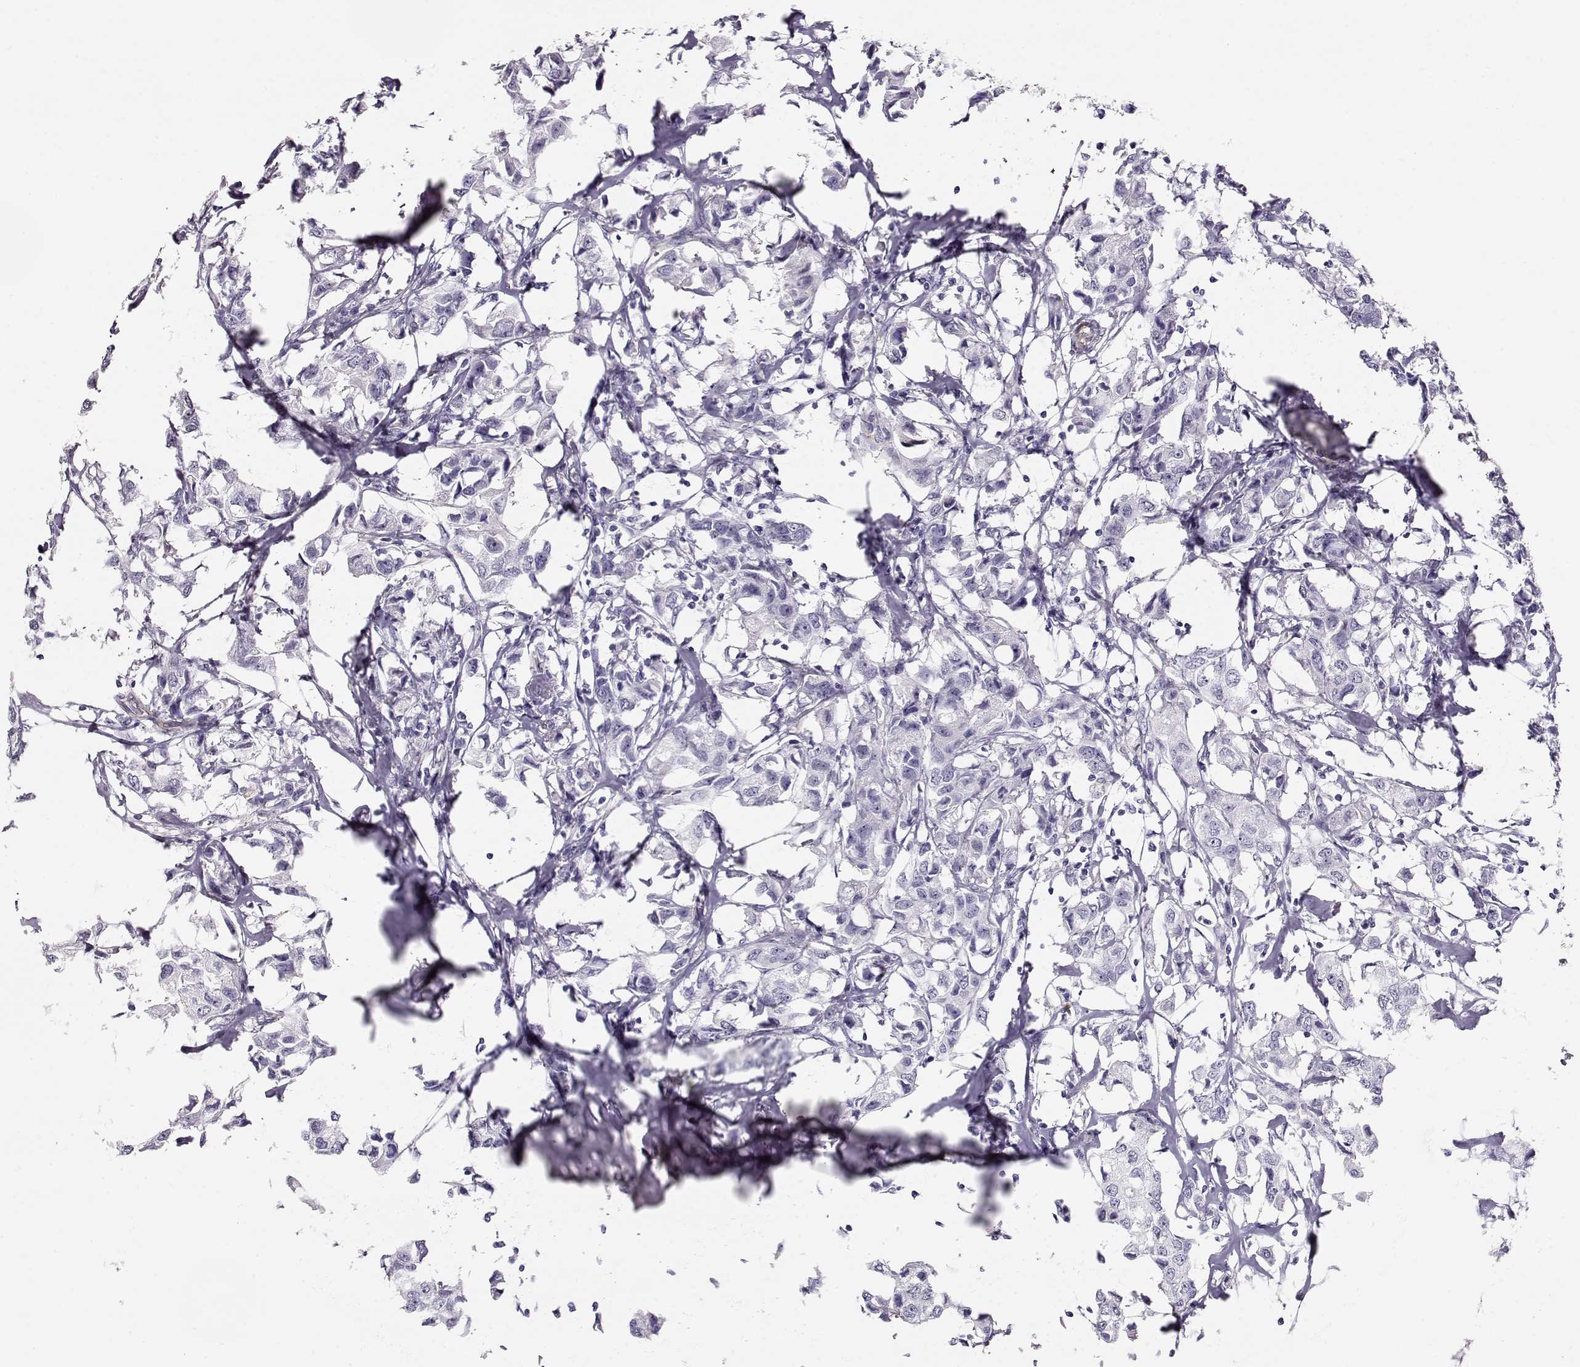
{"staining": {"intensity": "negative", "quantity": "none", "location": "none"}, "tissue": "breast cancer", "cell_type": "Tumor cells", "image_type": "cancer", "snomed": [{"axis": "morphology", "description": "Duct carcinoma"}, {"axis": "topography", "description": "Breast"}], "caption": "High power microscopy photomicrograph of an immunohistochemistry (IHC) histopathology image of breast infiltrating ductal carcinoma, revealing no significant staining in tumor cells. (Brightfield microscopy of DAB (3,3'-diaminobenzidine) IHC at high magnification).", "gene": "RBM44", "patient": {"sex": "female", "age": 80}}